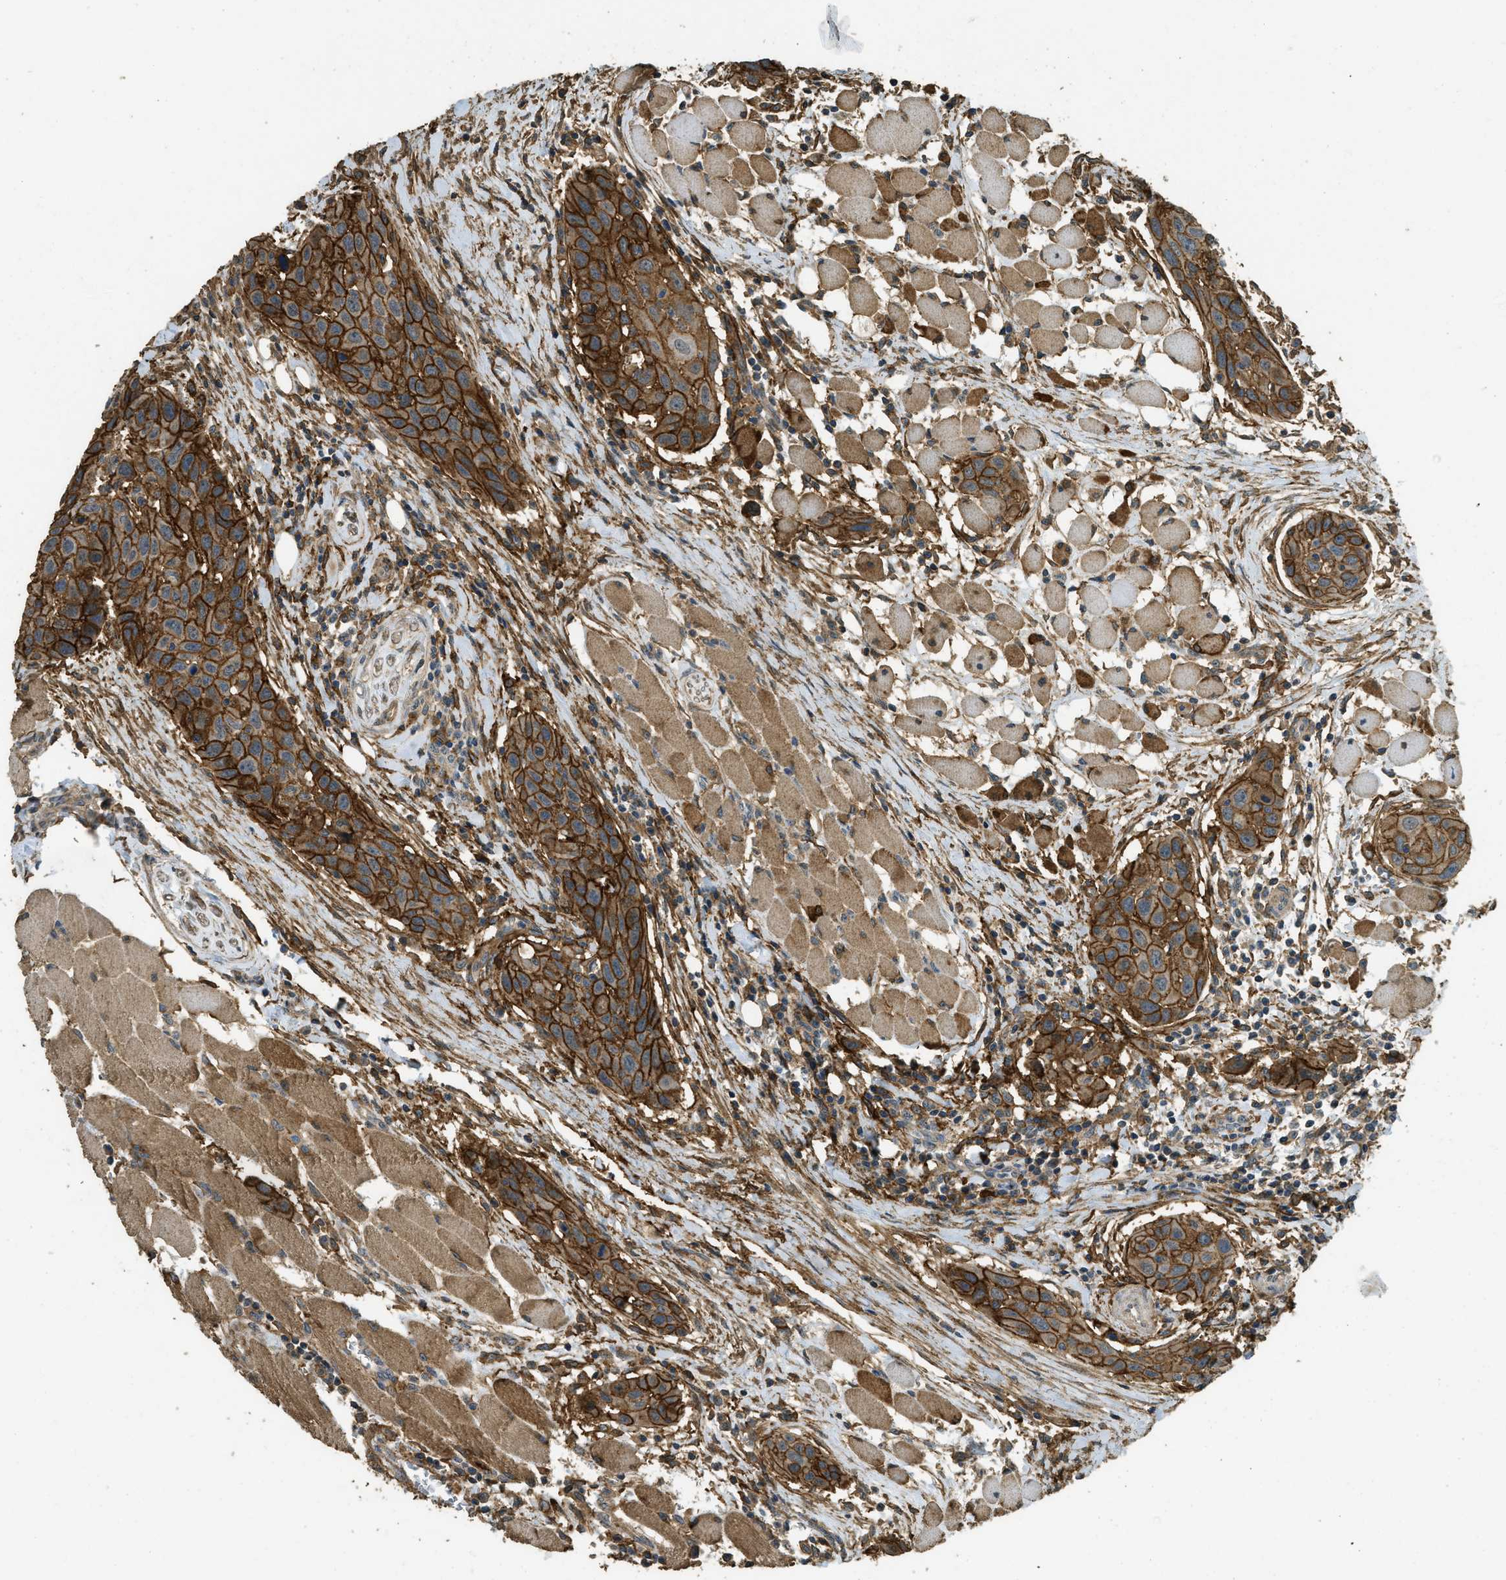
{"staining": {"intensity": "strong", "quantity": ">75%", "location": "cytoplasmic/membranous"}, "tissue": "head and neck cancer", "cell_type": "Tumor cells", "image_type": "cancer", "snomed": [{"axis": "morphology", "description": "Squamous cell carcinoma, NOS"}, {"axis": "topography", "description": "Oral tissue"}, {"axis": "topography", "description": "Head-Neck"}], "caption": "Squamous cell carcinoma (head and neck) tissue exhibits strong cytoplasmic/membranous expression in approximately >75% of tumor cells, visualized by immunohistochemistry.", "gene": "CD276", "patient": {"sex": "female", "age": 50}}